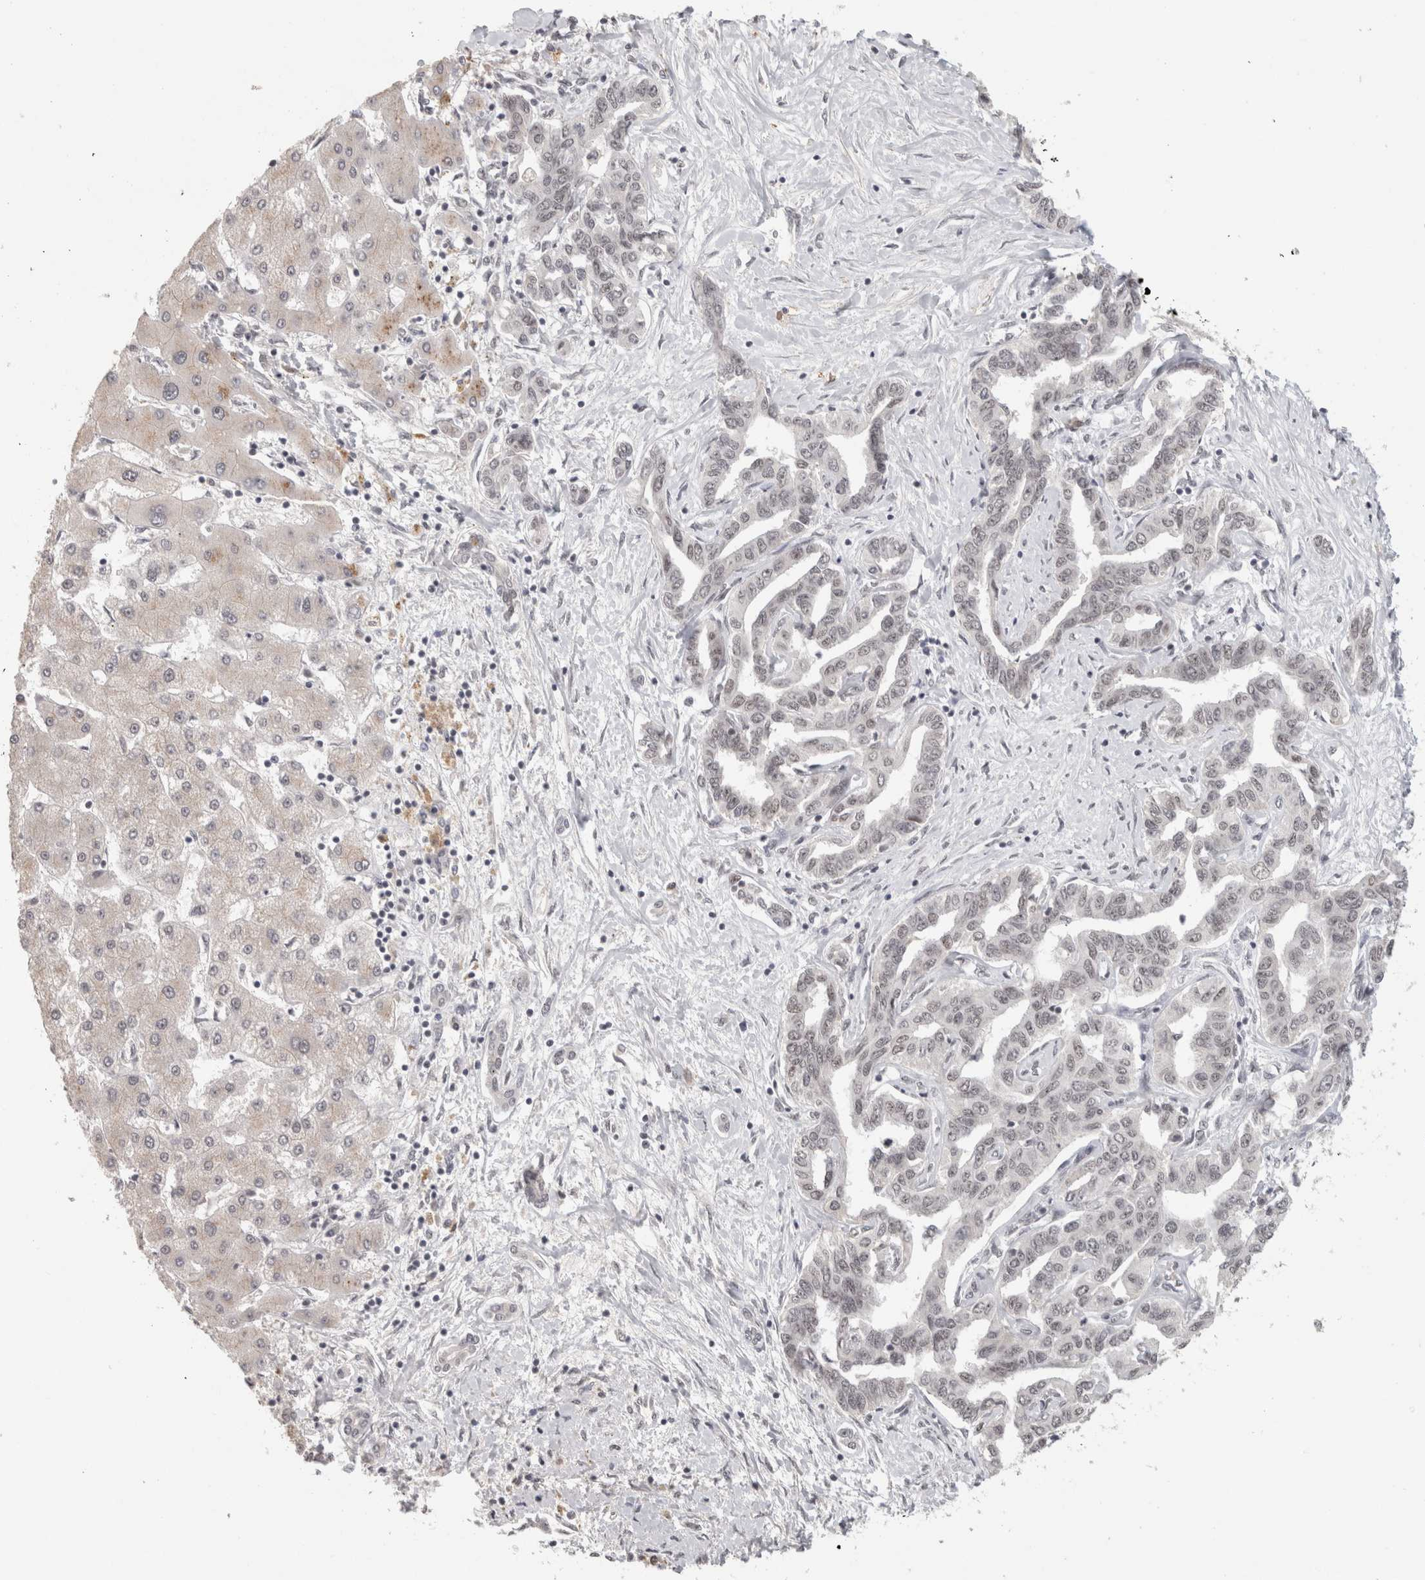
{"staining": {"intensity": "negative", "quantity": "none", "location": "none"}, "tissue": "liver cancer", "cell_type": "Tumor cells", "image_type": "cancer", "snomed": [{"axis": "morphology", "description": "Cholangiocarcinoma"}, {"axis": "topography", "description": "Liver"}], "caption": "Immunohistochemical staining of liver cholangiocarcinoma exhibits no significant positivity in tumor cells.", "gene": "ZNF830", "patient": {"sex": "male", "age": 59}}